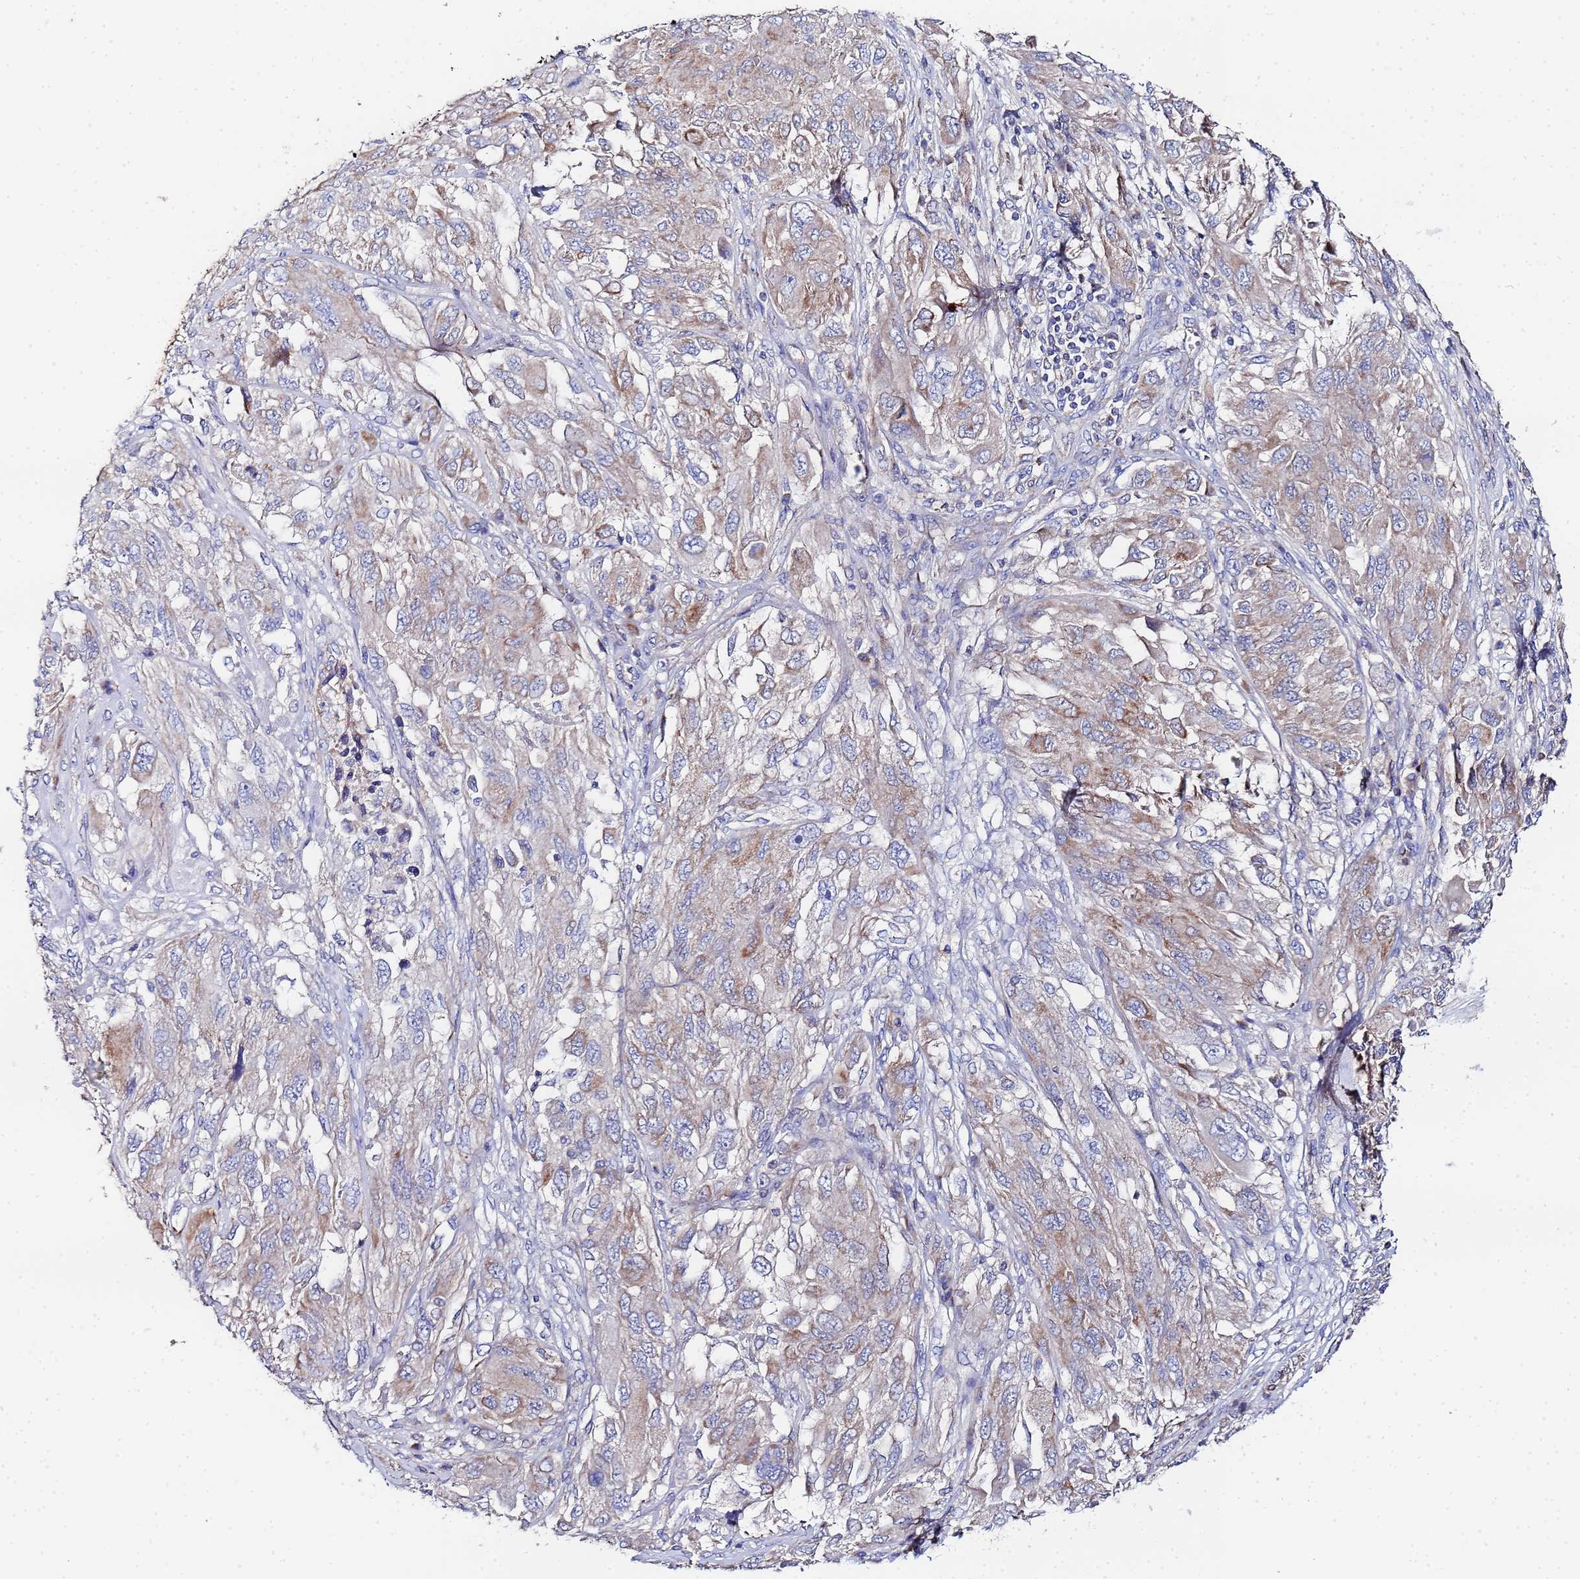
{"staining": {"intensity": "weak", "quantity": "25%-75%", "location": "cytoplasmic/membranous"}, "tissue": "melanoma", "cell_type": "Tumor cells", "image_type": "cancer", "snomed": [{"axis": "morphology", "description": "Malignant melanoma, NOS"}, {"axis": "topography", "description": "Skin"}], "caption": "Protein expression analysis of melanoma displays weak cytoplasmic/membranous positivity in approximately 25%-75% of tumor cells. The protein of interest is stained brown, and the nuclei are stained in blue (DAB (3,3'-diaminobenzidine) IHC with brightfield microscopy, high magnification).", "gene": "FAHD2A", "patient": {"sex": "female", "age": 91}}